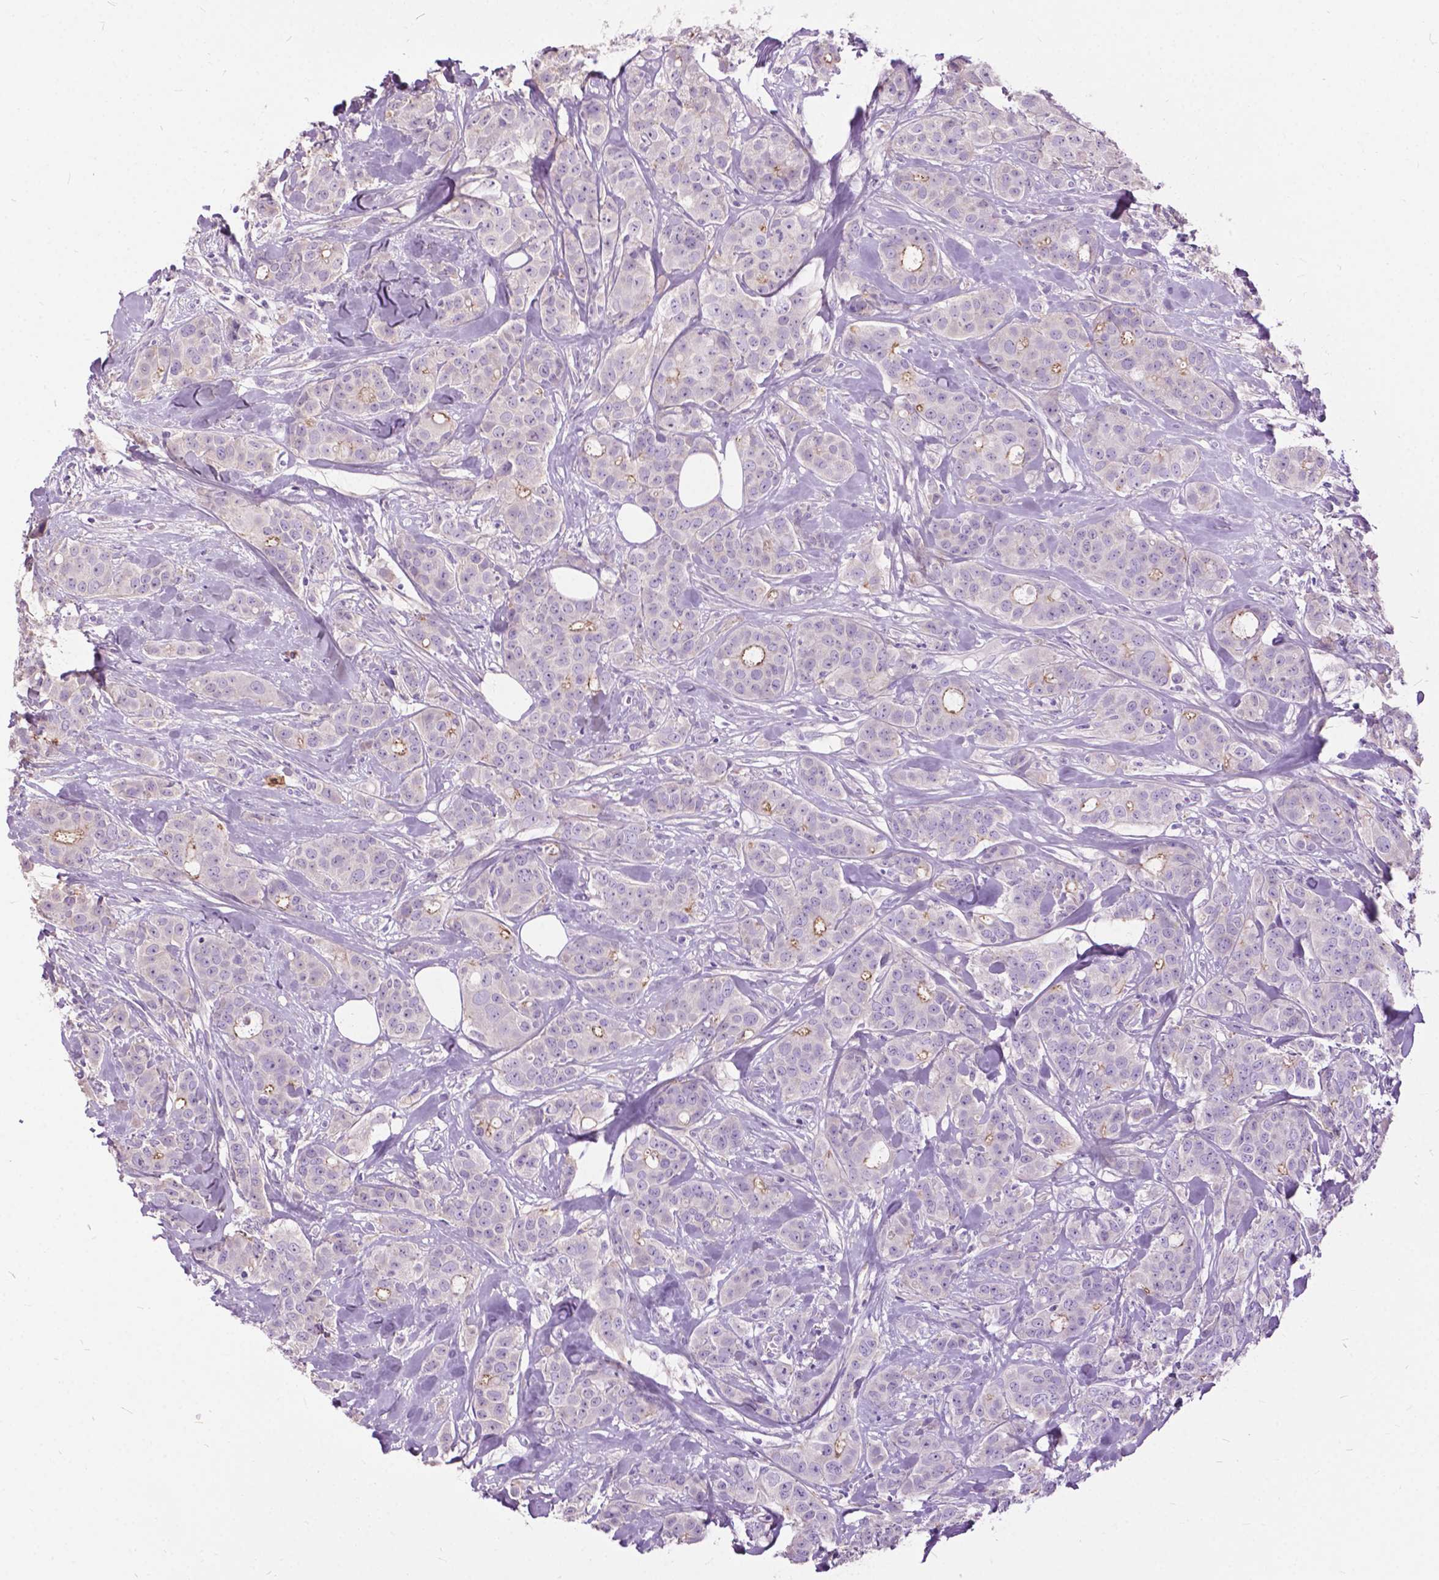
{"staining": {"intensity": "weak", "quantity": "<25%", "location": "cytoplasmic/membranous"}, "tissue": "breast cancer", "cell_type": "Tumor cells", "image_type": "cancer", "snomed": [{"axis": "morphology", "description": "Duct carcinoma"}, {"axis": "topography", "description": "Breast"}], "caption": "High magnification brightfield microscopy of breast cancer stained with DAB (brown) and counterstained with hematoxylin (blue): tumor cells show no significant expression.", "gene": "PRR35", "patient": {"sex": "female", "age": 43}}